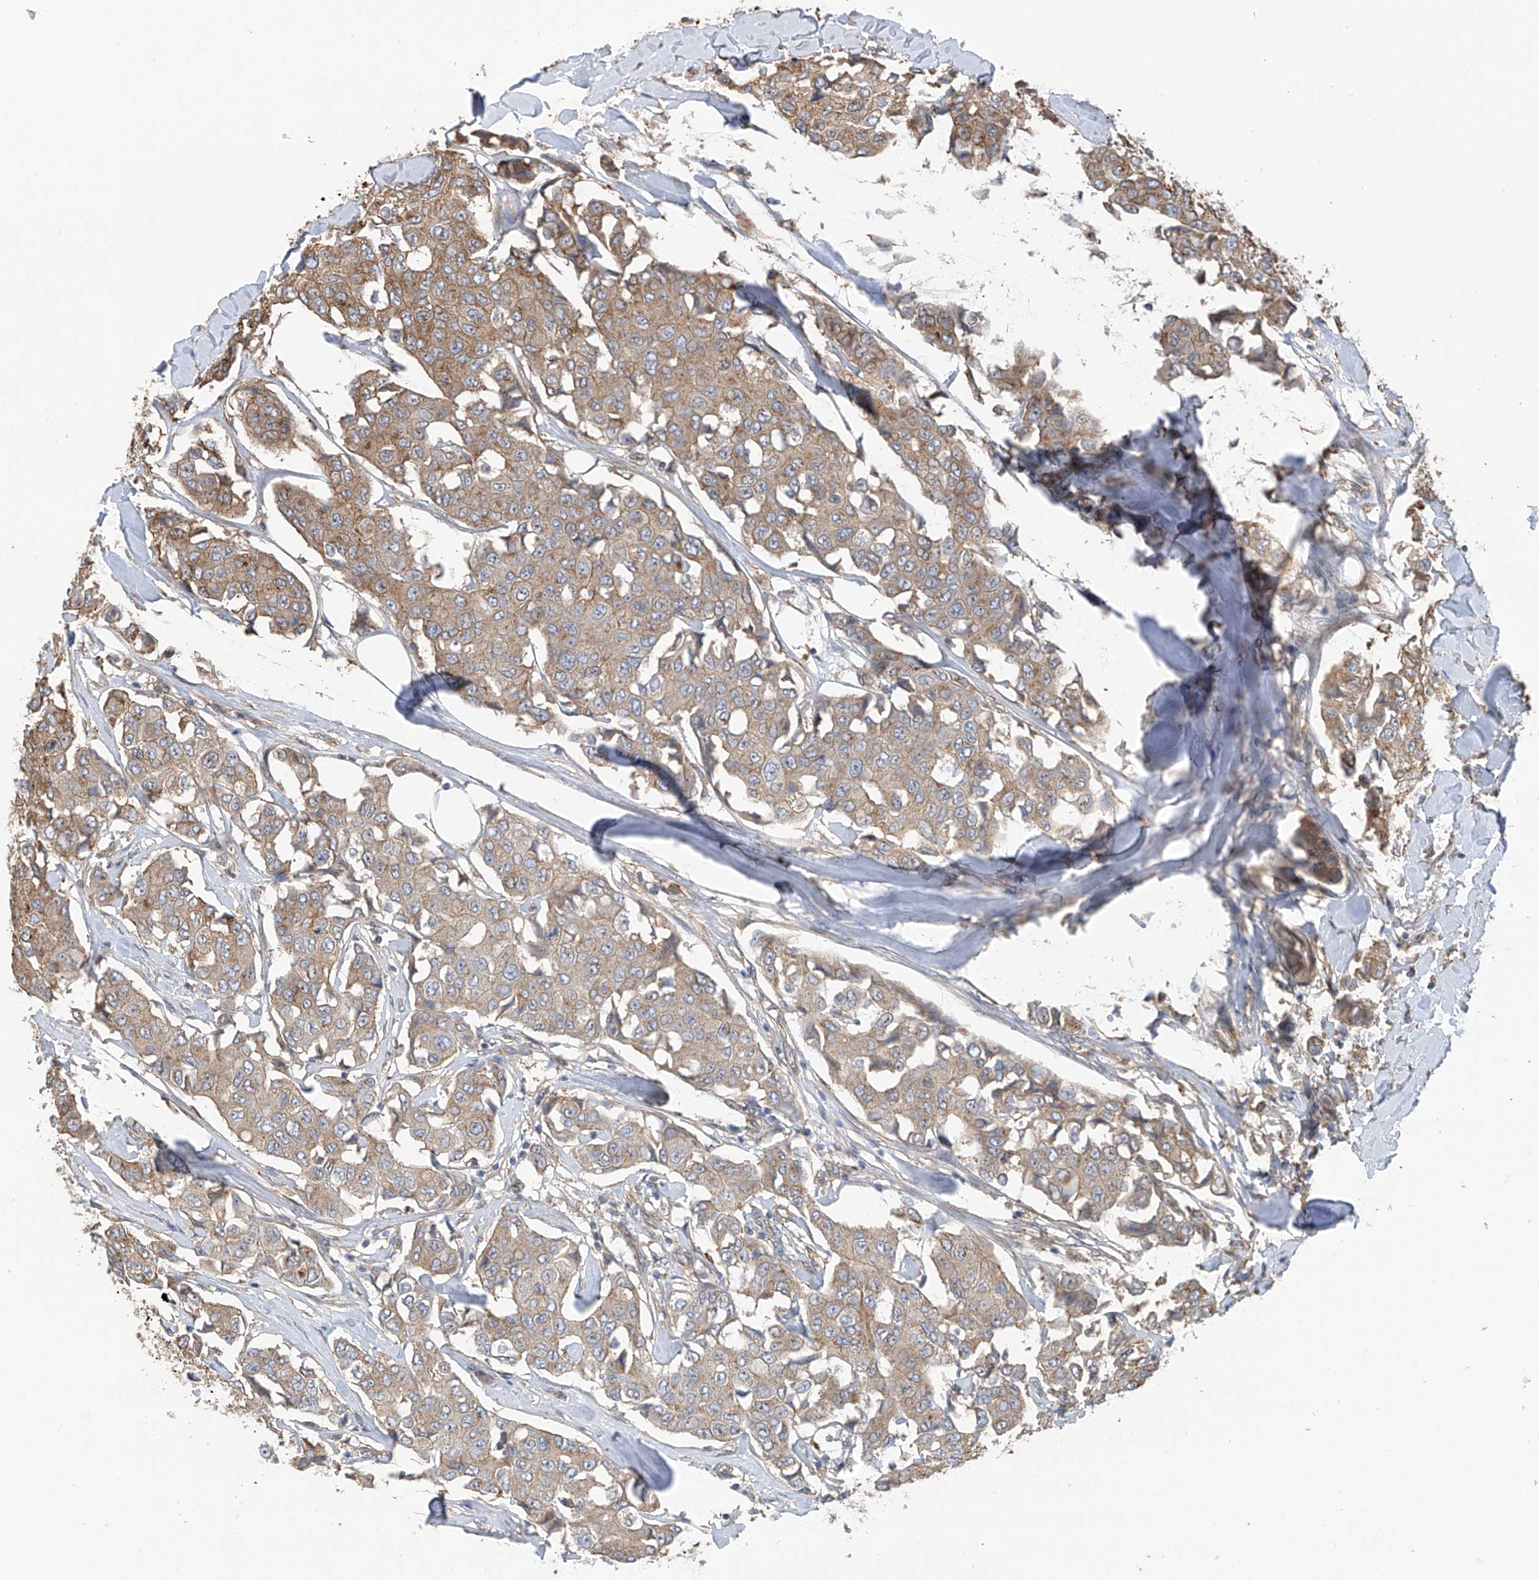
{"staining": {"intensity": "weak", "quantity": ">75%", "location": "cytoplasmic/membranous"}, "tissue": "breast cancer", "cell_type": "Tumor cells", "image_type": "cancer", "snomed": [{"axis": "morphology", "description": "Duct carcinoma"}, {"axis": "topography", "description": "Breast"}], "caption": "A brown stain highlights weak cytoplasmic/membranous staining of a protein in breast invasive ductal carcinoma tumor cells.", "gene": "ZNF189", "patient": {"sex": "female", "age": 80}}